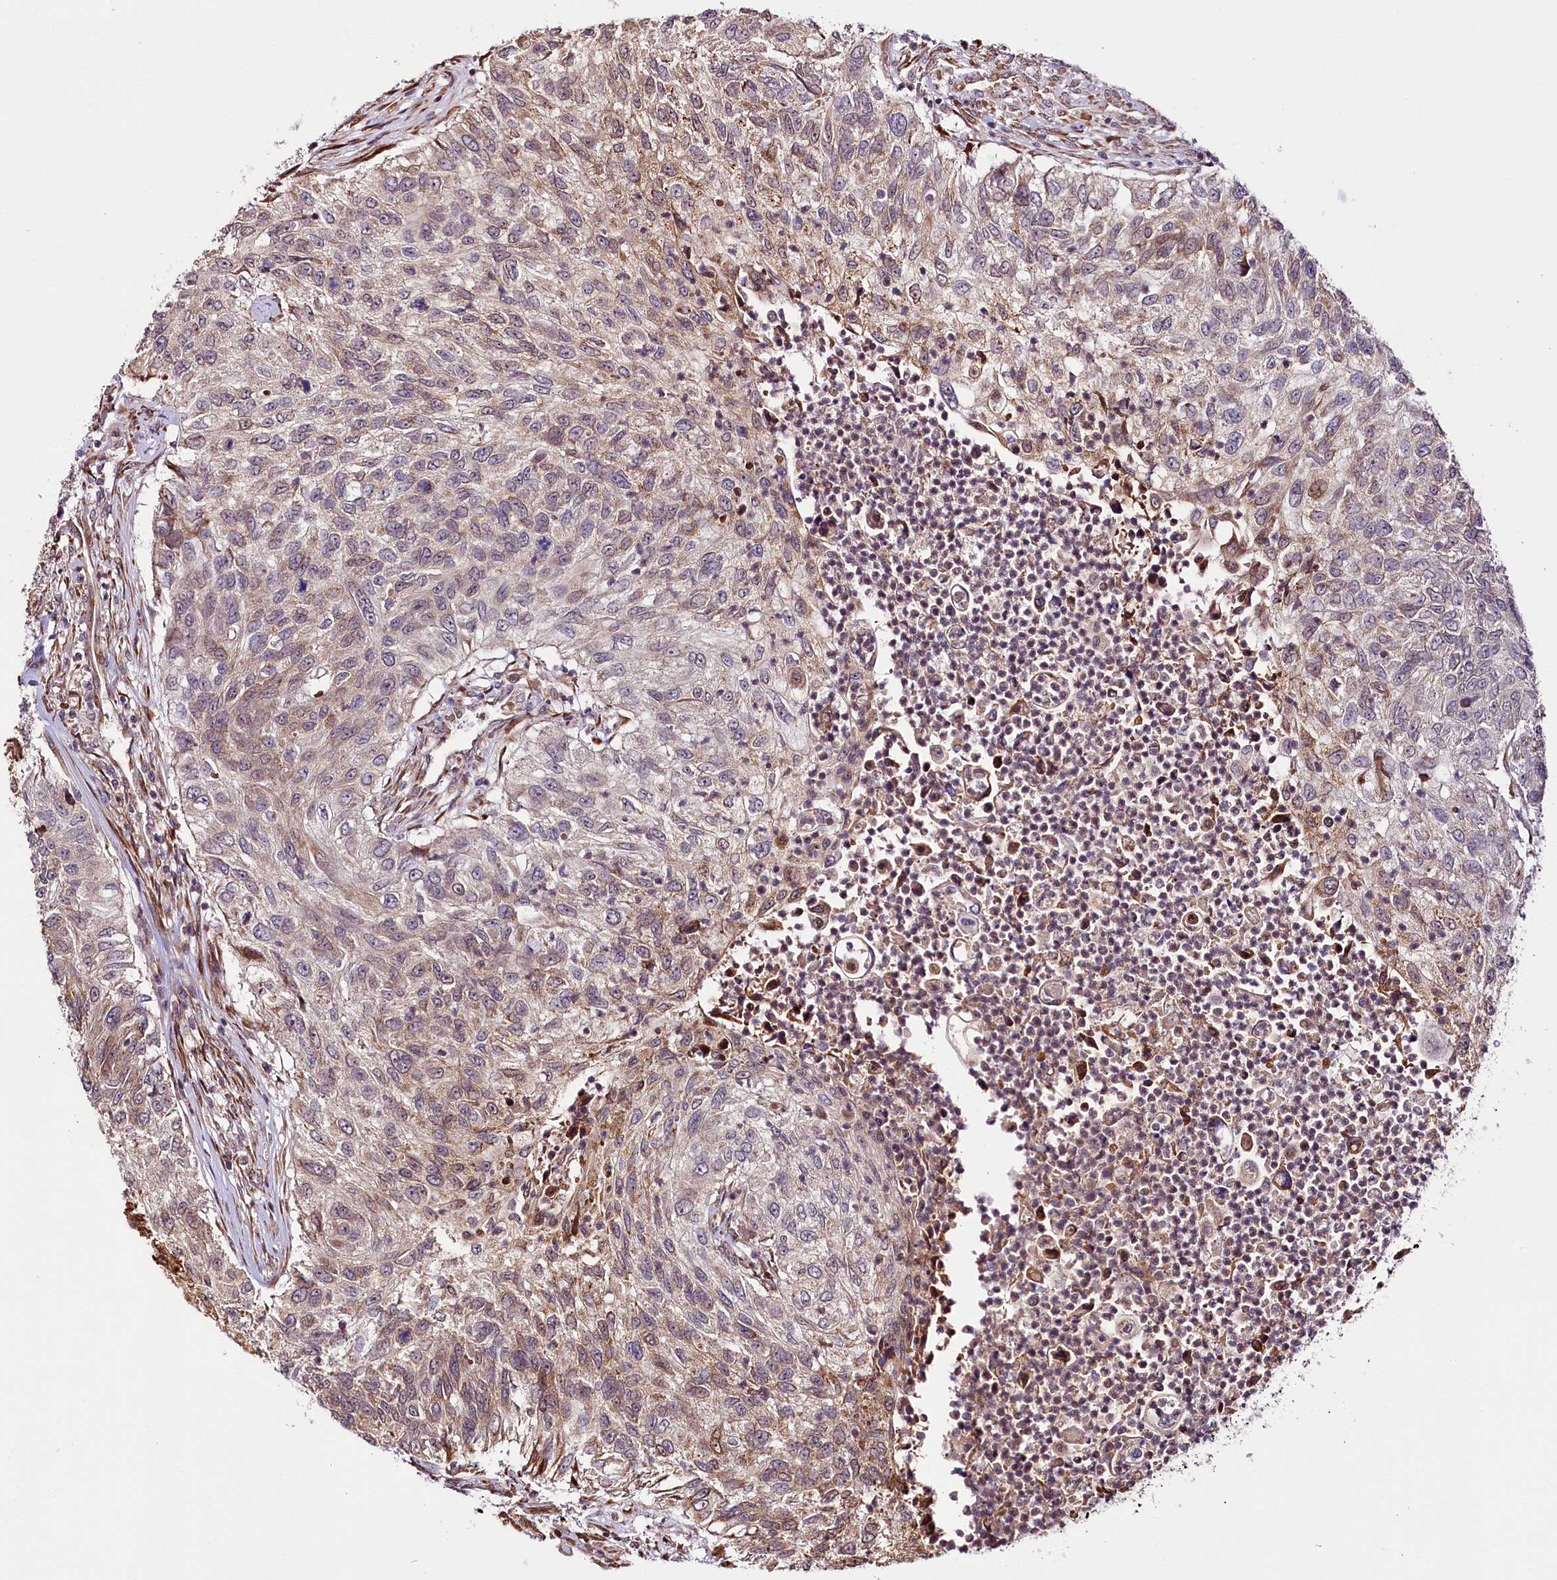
{"staining": {"intensity": "weak", "quantity": ">75%", "location": "cytoplasmic/membranous"}, "tissue": "urothelial cancer", "cell_type": "Tumor cells", "image_type": "cancer", "snomed": [{"axis": "morphology", "description": "Urothelial carcinoma, High grade"}, {"axis": "topography", "description": "Urinary bladder"}], "caption": "Urothelial carcinoma (high-grade) was stained to show a protein in brown. There is low levels of weak cytoplasmic/membranous staining in about >75% of tumor cells.", "gene": "CUTC", "patient": {"sex": "female", "age": 60}}